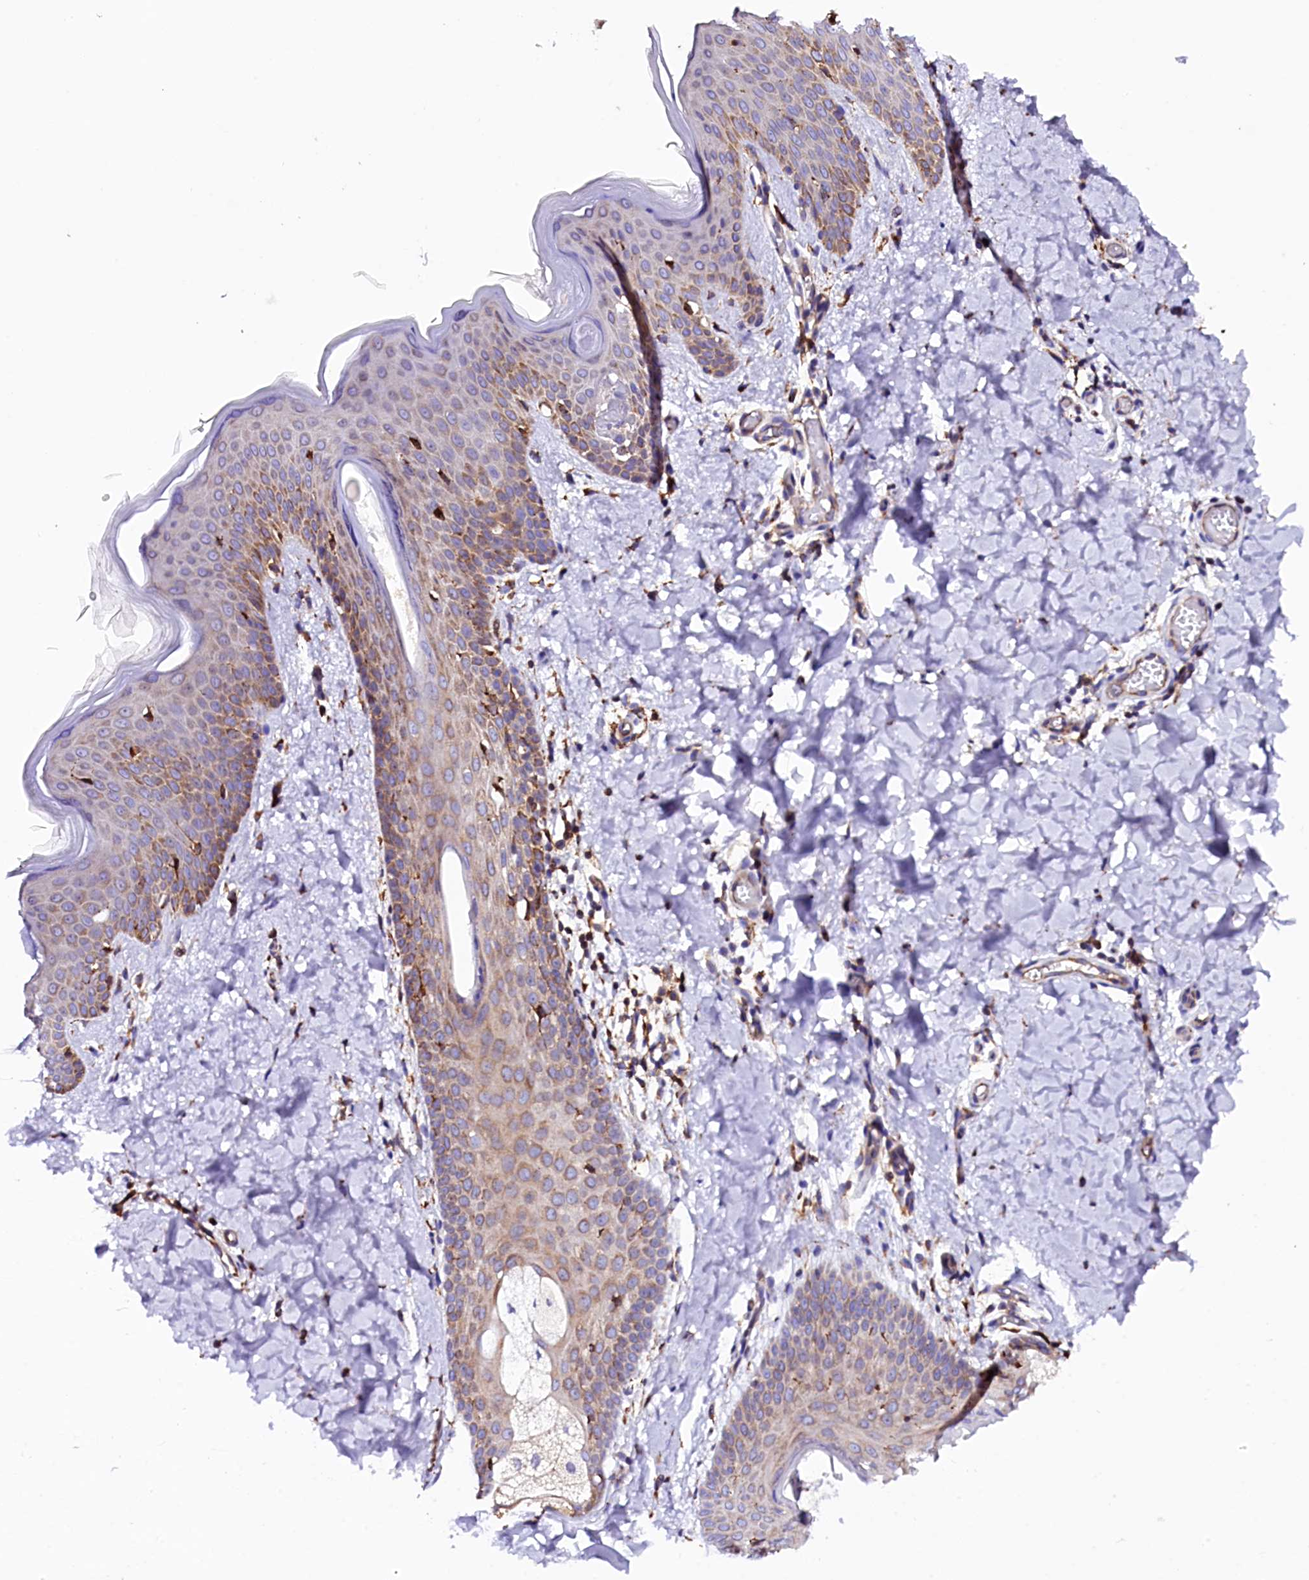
{"staining": {"intensity": "moderate", "quantity": "25%-75%", "location": "cytoplasmic/membranous"}, "tissue": "skin", "cell_type": "Fibroblasts", "image_type": "normal", "snomed": [{"axis": "morphology", "description": "Normal tissue, NOS"}, {"axis": "topography", "description": "Skin"}], "caption": "Brown immunohistochemical staining in unremarkable skin demonstrates moderate cytoplasmic/membranous expression in approximately 25%-75% of fibroblasts. (IHC, brightfield microscopy, high magnification).", "gene": "CAPS2", "patient": {"sex": "male", "age": 36}}